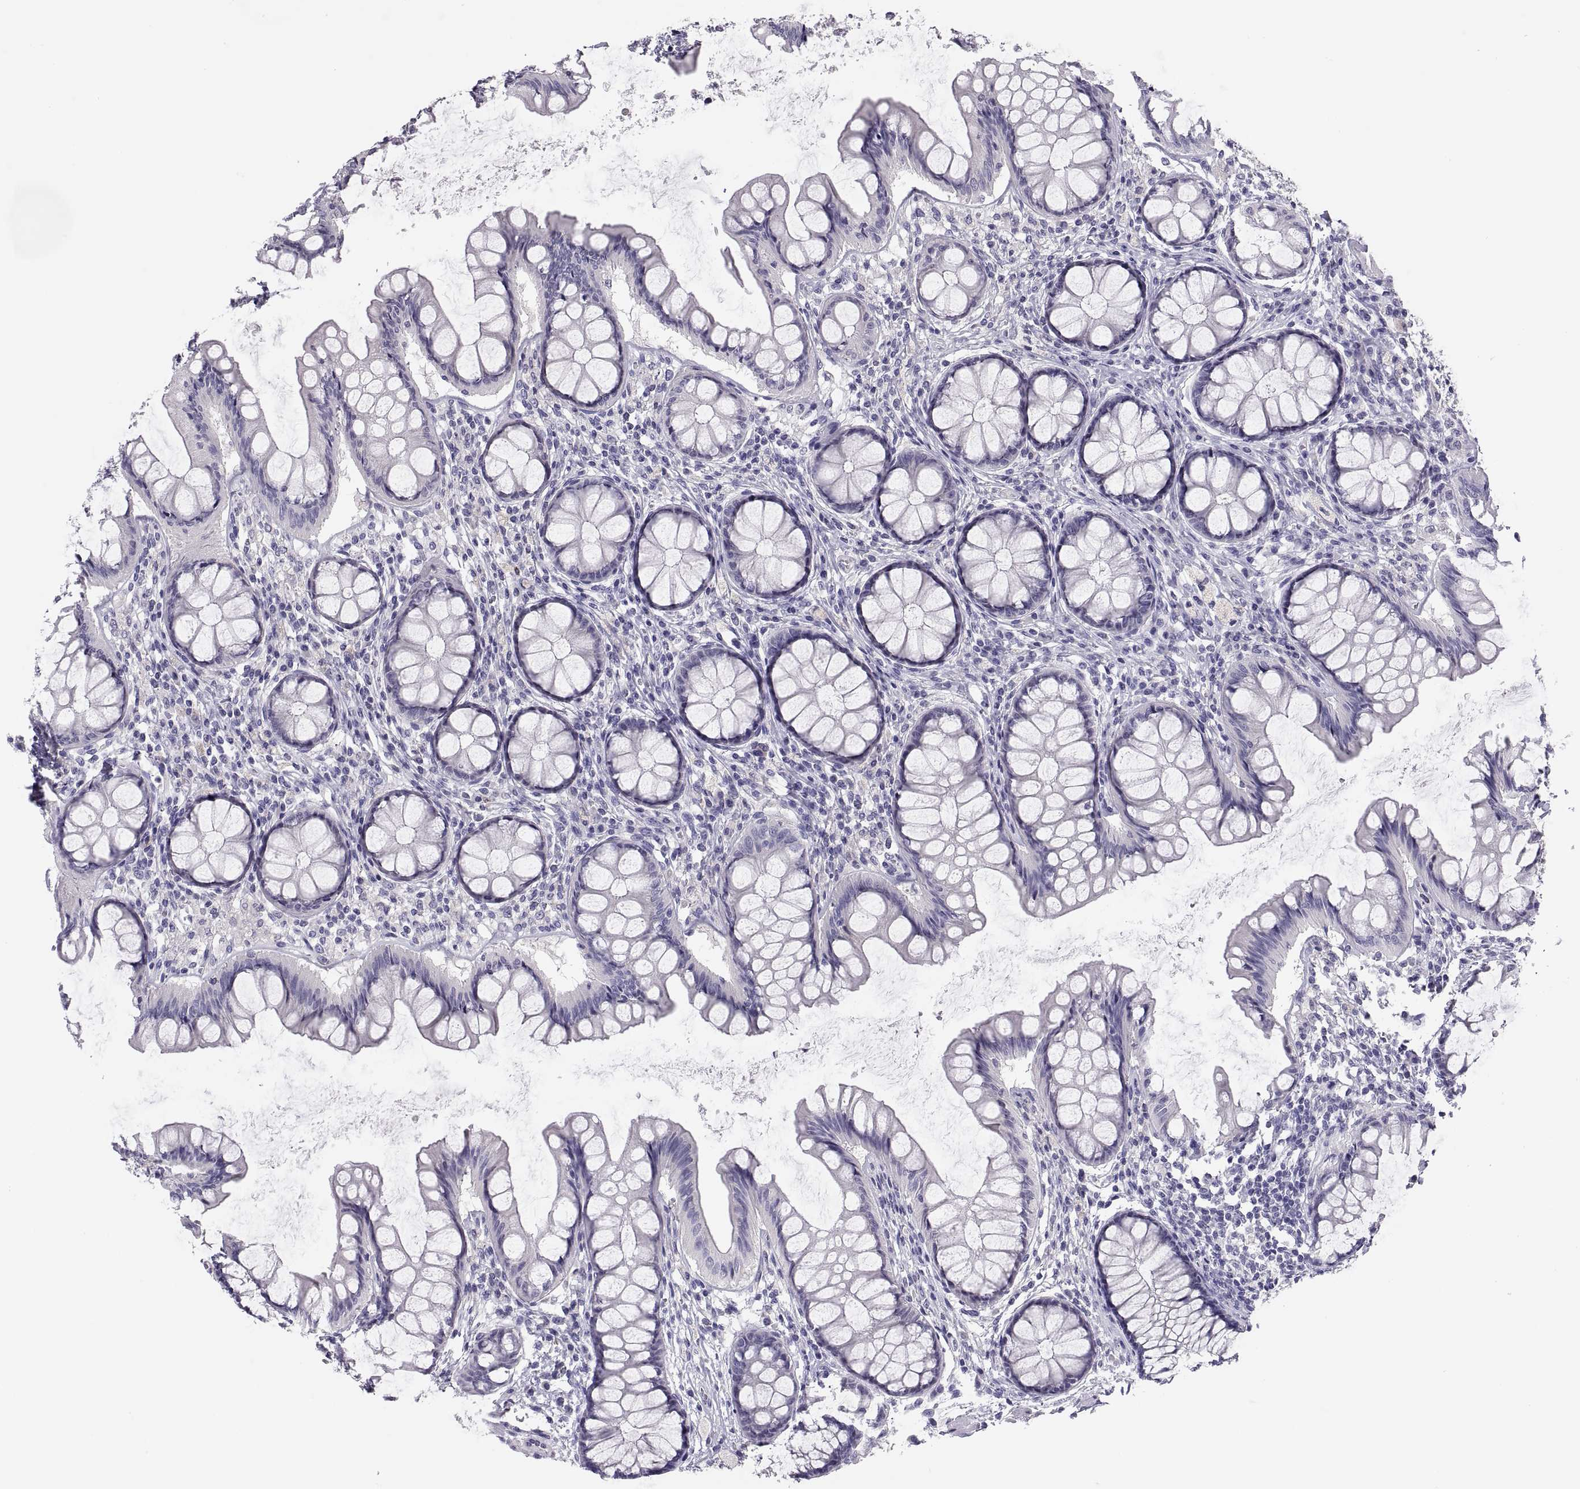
{"staining": {"intensity": "negative", "quantity": "none", "location": "none"}, "tissue": "colon", "cell_type": "Endothelial cells", "image_type": "normal", "snomed": [{"axis": "morphology", "description": "Normal tissue, NOS"}, {"axis": "topography", "description": "Colon"}], "caption": "The photomicrograph reveals no staining of endothelial cells in normal colon.", "gene": "STRC", "patient": {"sex": "female", "age": 65}}